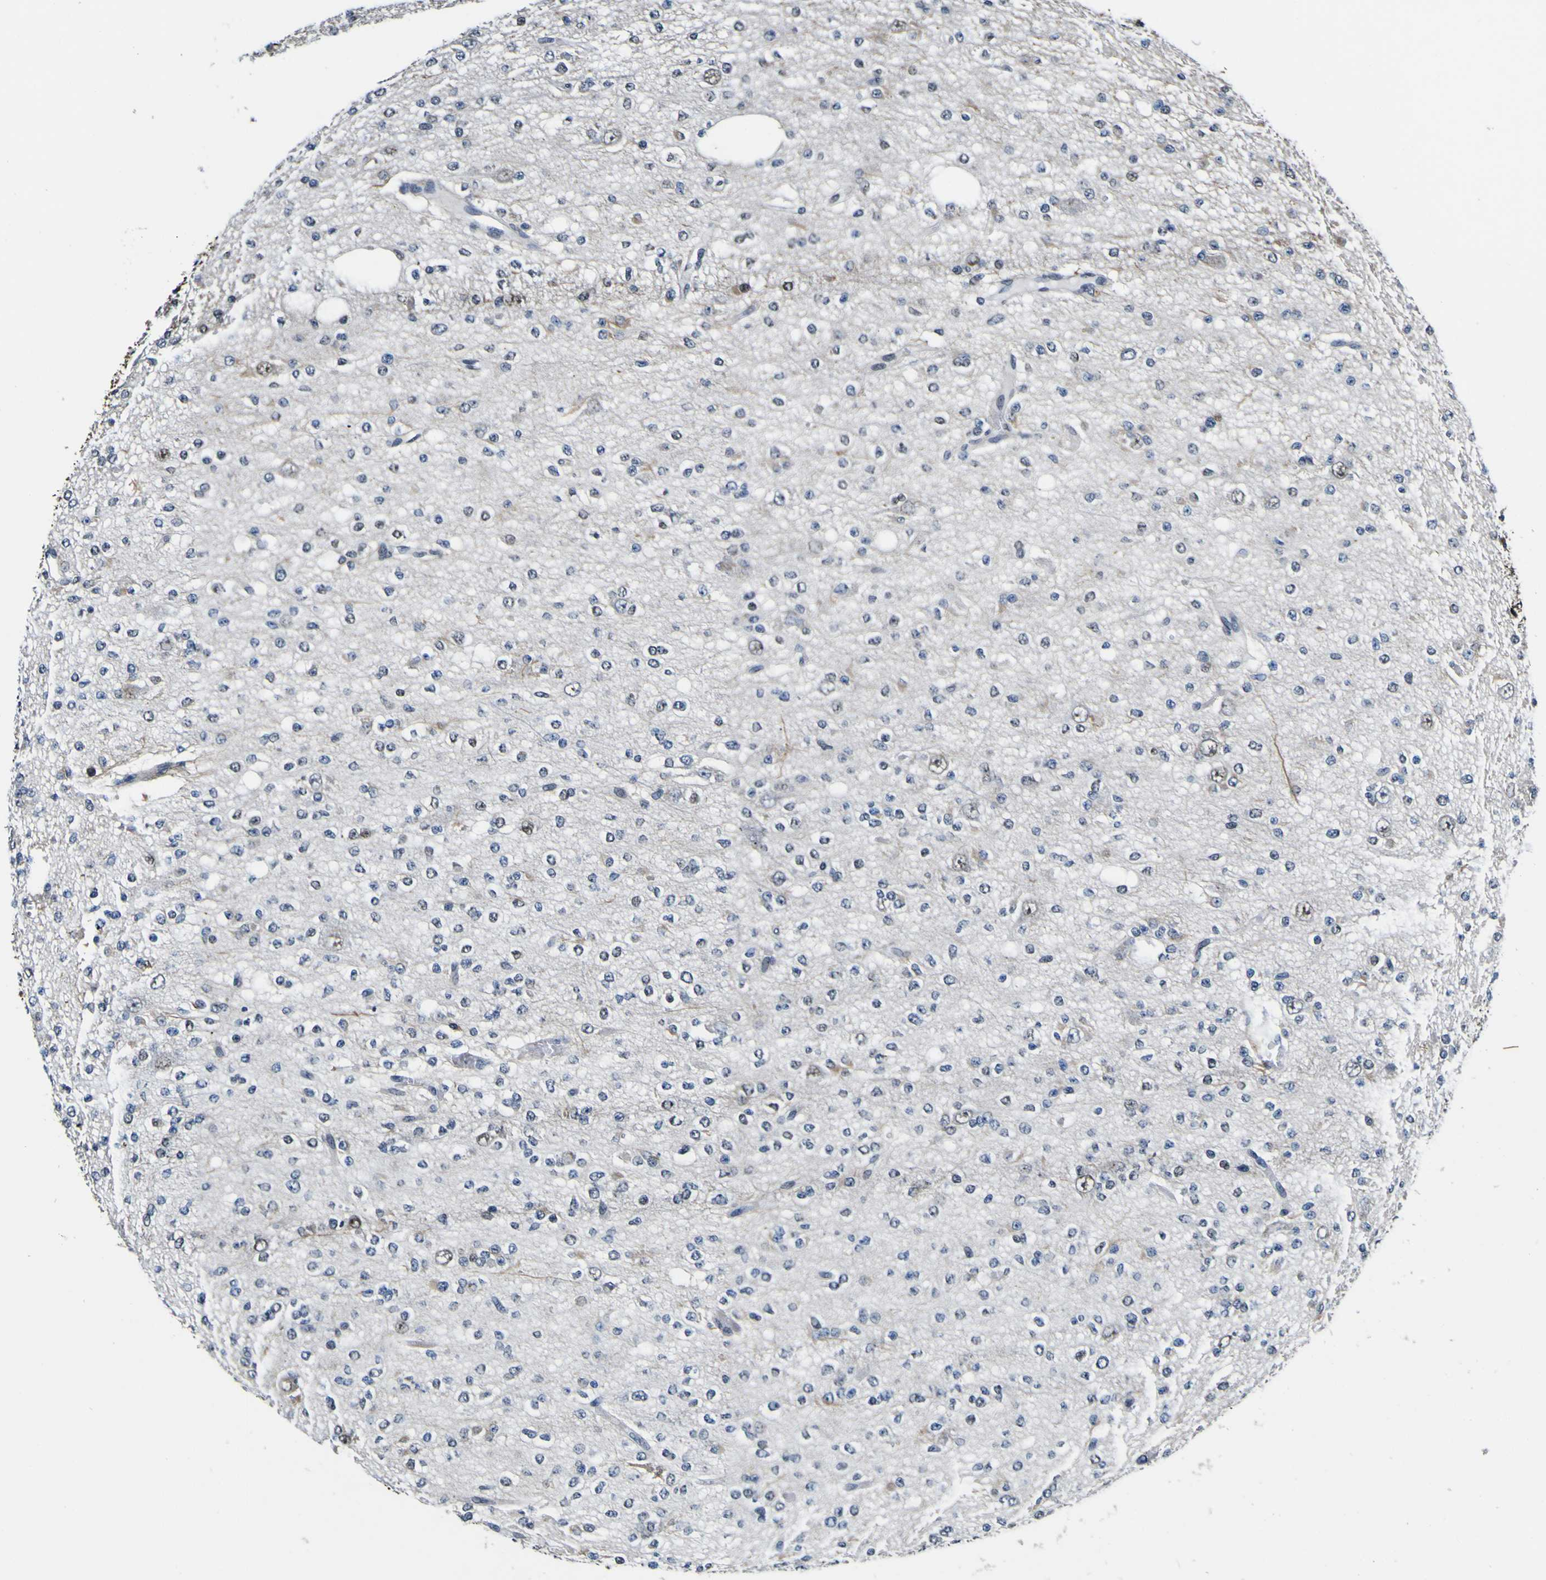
{"staining": {"intensity": "negative", "quantity": "none", "location": "none"}, "tissue": "glioma", "cell_type": "Tumor cells", "image_type": "cancer", "snomed": [{"axis": "morphology", "description": "Glioma, malignant, Low grade"}, {"axis": "topography", "description": "Brain"}], "caption": "Immunohistochemistry image of malignant glioma (low-grade) stained for a protein (brown), which exhibits no staining in tumor cells.", "gene": "POSTN", "patient": {"sex": "male", "age": 38}}